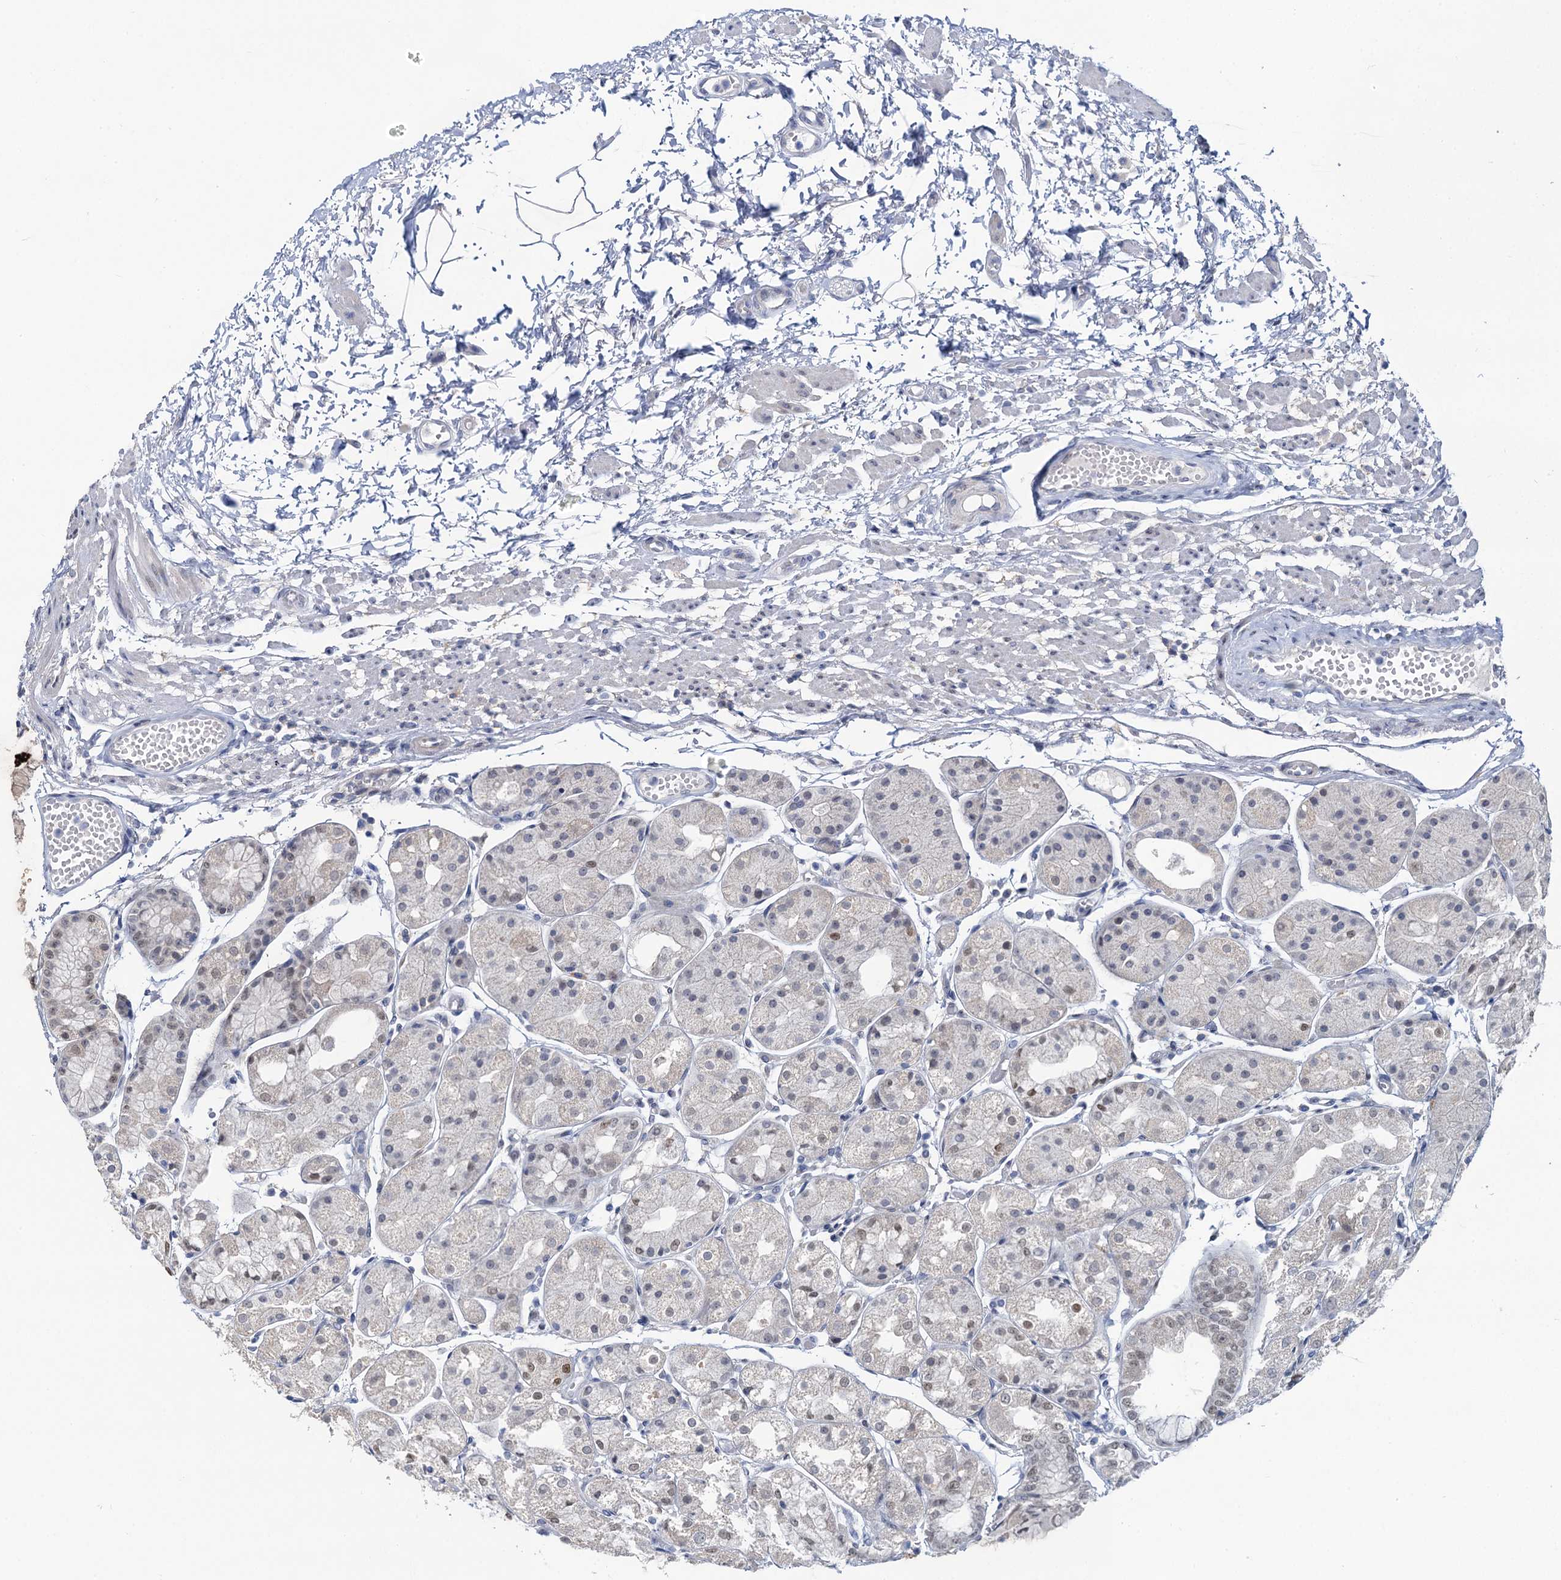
{"staining": {"intensity": "moderate", "quantity": "<25%", "location": "cytoplasmic/membranous,nuclear"}, "tissue": "stomach", "cell_type": "Glandular cells", "image_type": "normal", "snomed": [{"axis": "morphology", "description": "Normal tissue, NOS"}, {"axis": "topography", "description": "Stomach, upper"}], "caption": "IHC photomicrograph of benign stomach stained for a protein (brown), which shows low levels of moderate cytoplasmic/membranous,nuclear staining in about <25% of glandular cells.", "gene": "TOX3", "patient": {"sex": "male", "age": 72}}